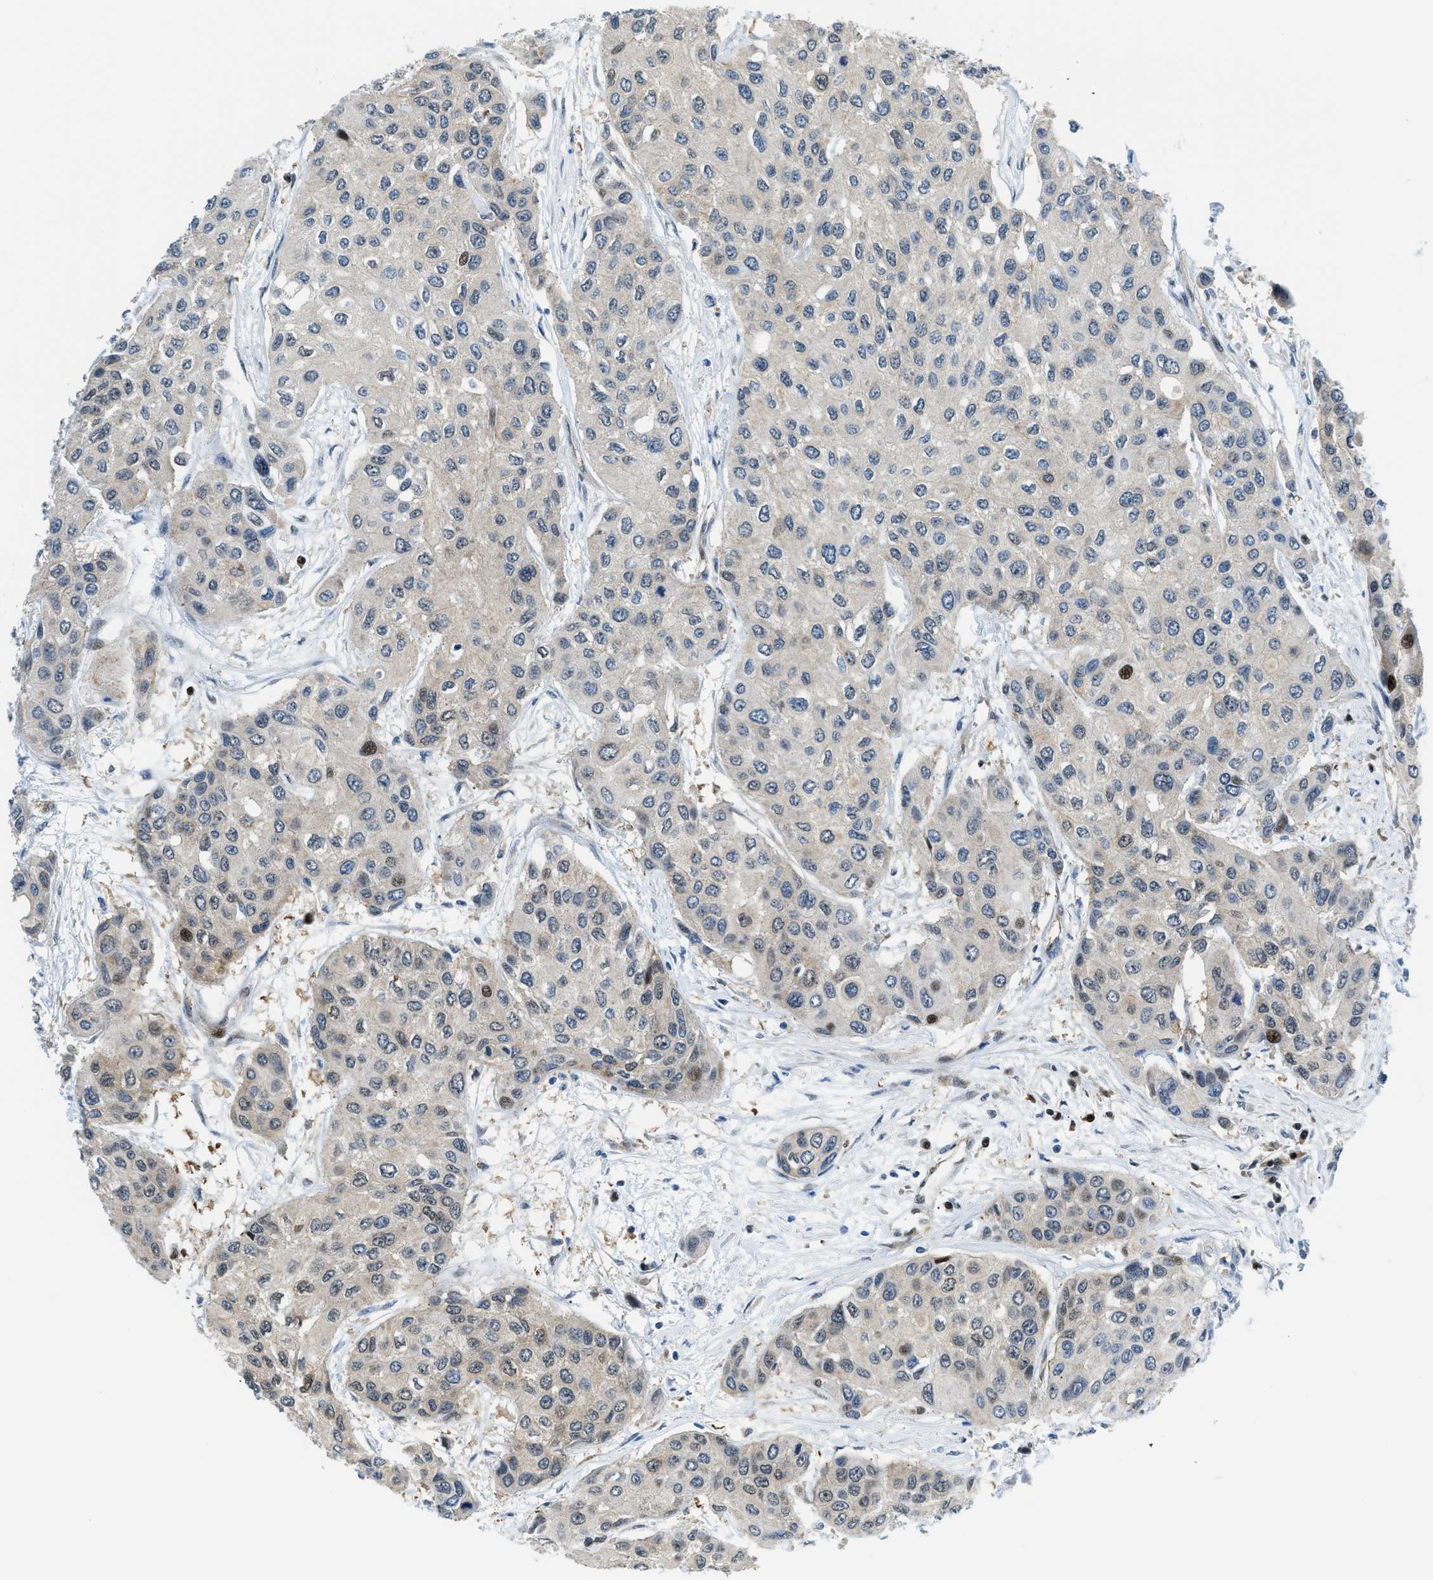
{"staining": {"intensity": "weak", "quantity": ">75%", "location": "cytoplasmic/membranous"}, "tissue": "urothelial cancer", "cell_type": "Tumor cells", "image_type": "cancer", "snomed": [{"axis": "morphology", "description": "Urothelial carcinoma, High grade"}, {"axis": "topography", "description": "Urinary bladder"}], "caption": "IHC (DAB (3,3'-diaminobenzidine)) staining of urothelial cancer exhibits weak cytoplasmic/membranous protein positivity in about >75% of tumor cells. (Stains: DAB (3,3'-diaminobenzidine) in brown, nuclei in blue, Microscopy: brightfield microscopy at high magnification).", "gene": "YWHAE", "patient": {"sex": "female", "age": 56}}